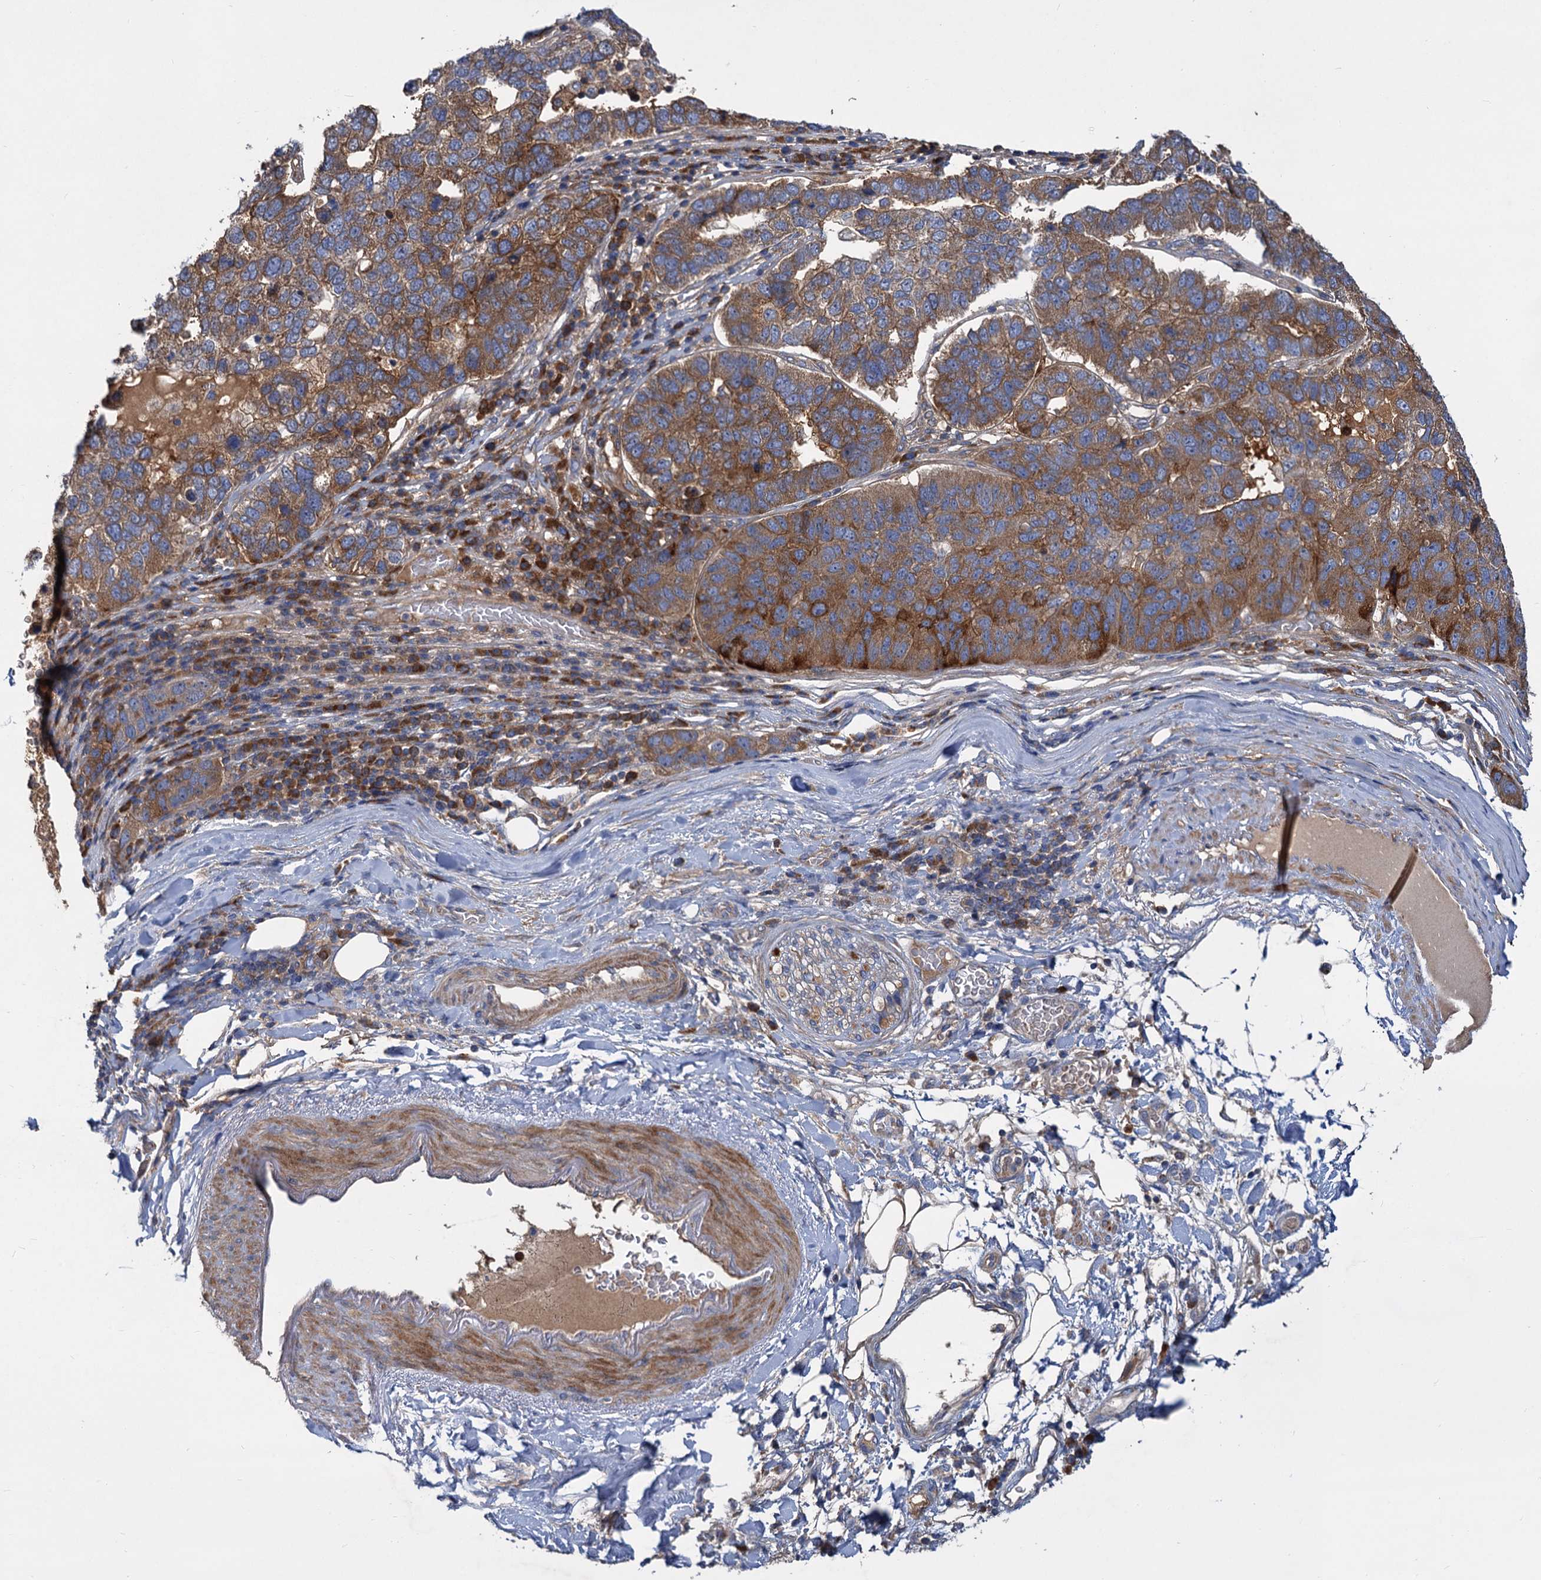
{"staining": {"intensity": "strong", "quantity": ">75%", "location": "cytoplasmic/membranous"}, "tissue": "pancreatic cancer", "cell_type": "Tumor cells", "image_type": "cancer", "snomed": [{"axis": "morphology", "description": "Adenocarcinoma, NOS"}, {"axis": "topography", "description": "Pancreas"}], "caption": "High-magnification brightfield microscopy of adenocarcinoma (pancreatic) stained with DAB (brown) and counterstained with hematoxylin (blue). tumor cells exhibit strong cytoplasmic/membranous staining is identified in approximately>75% of cells. (DAB (3,3'-diaminobenzidine) = brown stain, brightfield microscopy at high magnification).", "gene": "ALKBH7", "patient": {"sex": "female", "age": 61}}